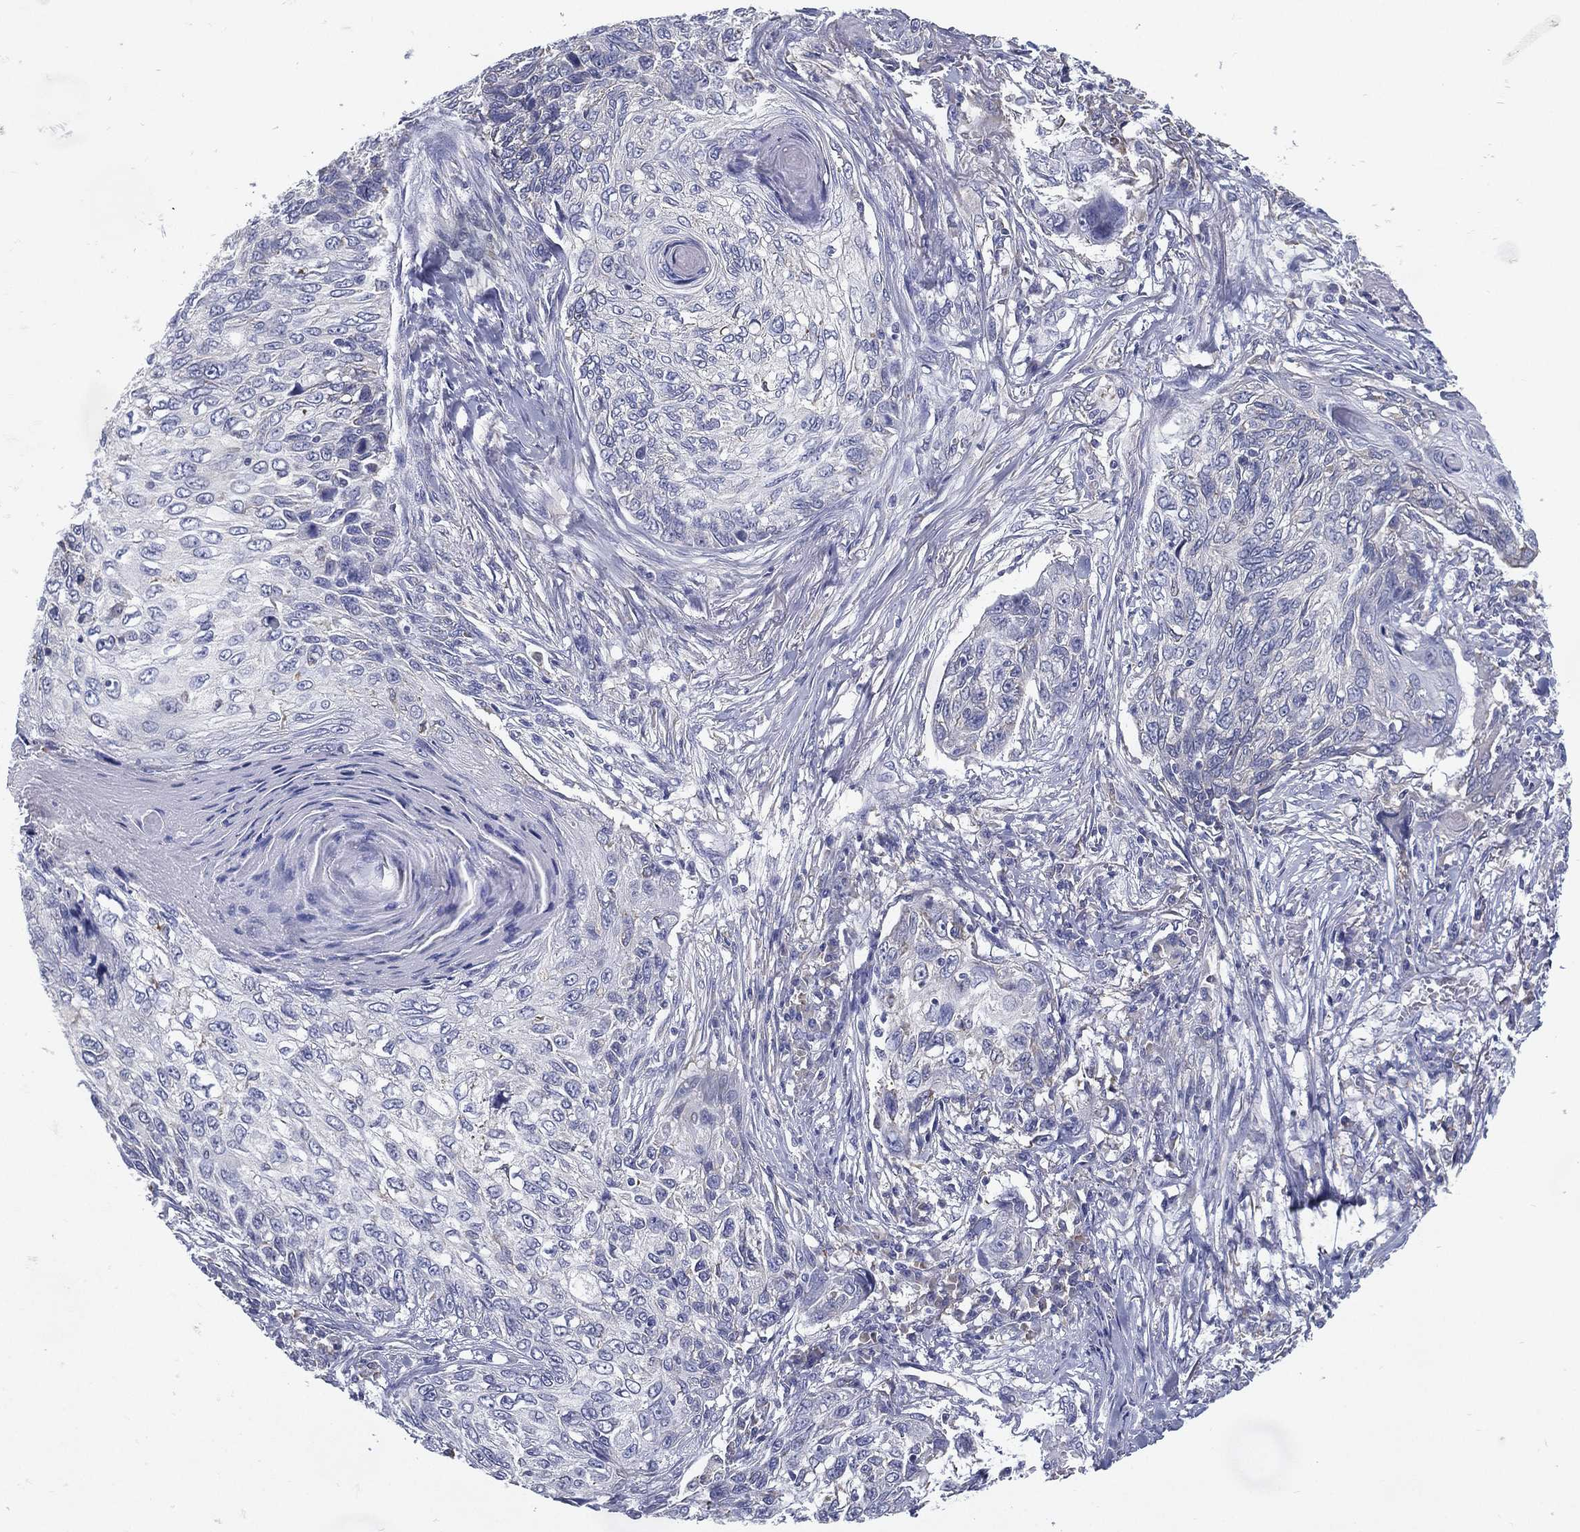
{"staining": {"intensity": "negative", "quantity": "none", "location": "none"}, "tissue": "skin cancer", "cell_type": "Tumor cells", "image_type": "cancer", "snomed": [{"axis": "morphology", "description": "Squamous cell carcinoma, NOS"}, {"axis": "topography", "description": "Skin"}], "caption": "Micrograph shows no protein positivity in tumor cells of skin squamous cell carcinoma tissue. Brightfield microscopy of immunohistochemistry stained with DAB (3,3'-diaminobenzidine) (brown) and hematoxylin (blue), captured at high magnification.", "gene": "C19orf18", "patient": {"sex": "male", "age": 92}}